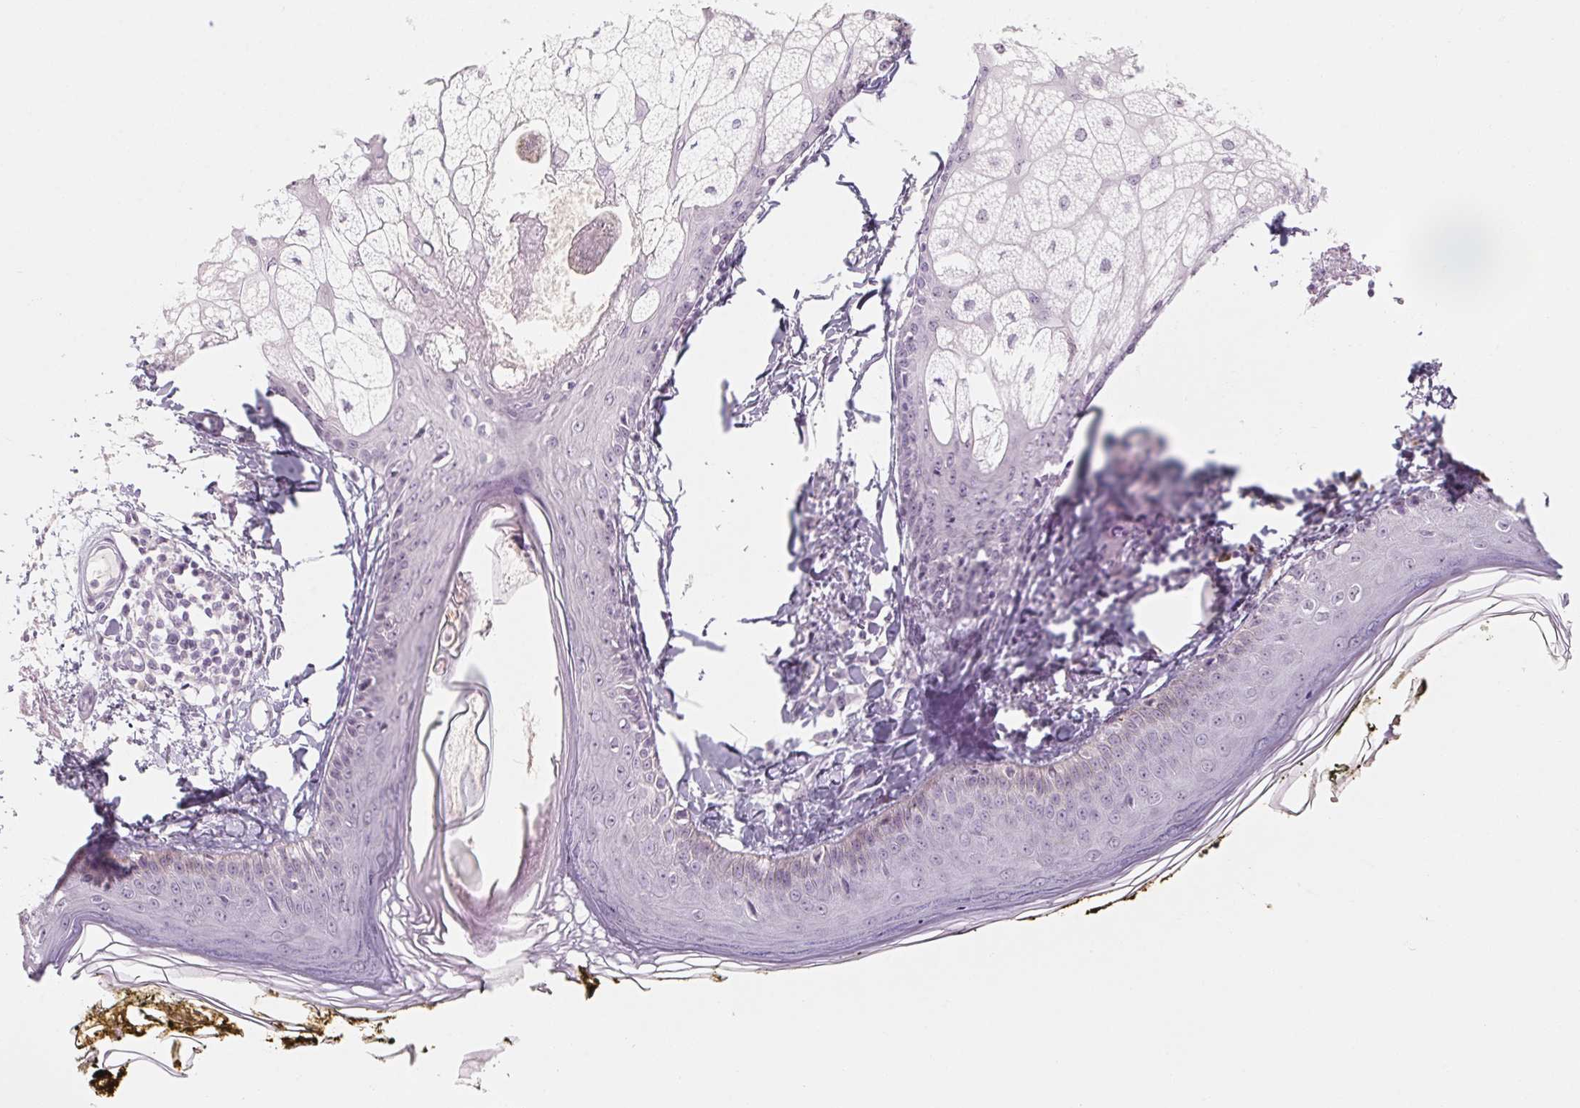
{"staining": {"intensity": "negative", "quantity": "none", "location": "none"}, "tissue": "skin", "cell_type": "Fibroblasts", "image_type": "normal", "snomed": [{"axis": "morphology", "description": "Normal tissue, NOS"}, {"axis": "topography", "description": "Skin"}], "caption": "Protein analysis of benign skin exhibits no significant expression in fibroblasts.", "gene": "ZIC4", "patient": {"sex": "male", "age": 76}}